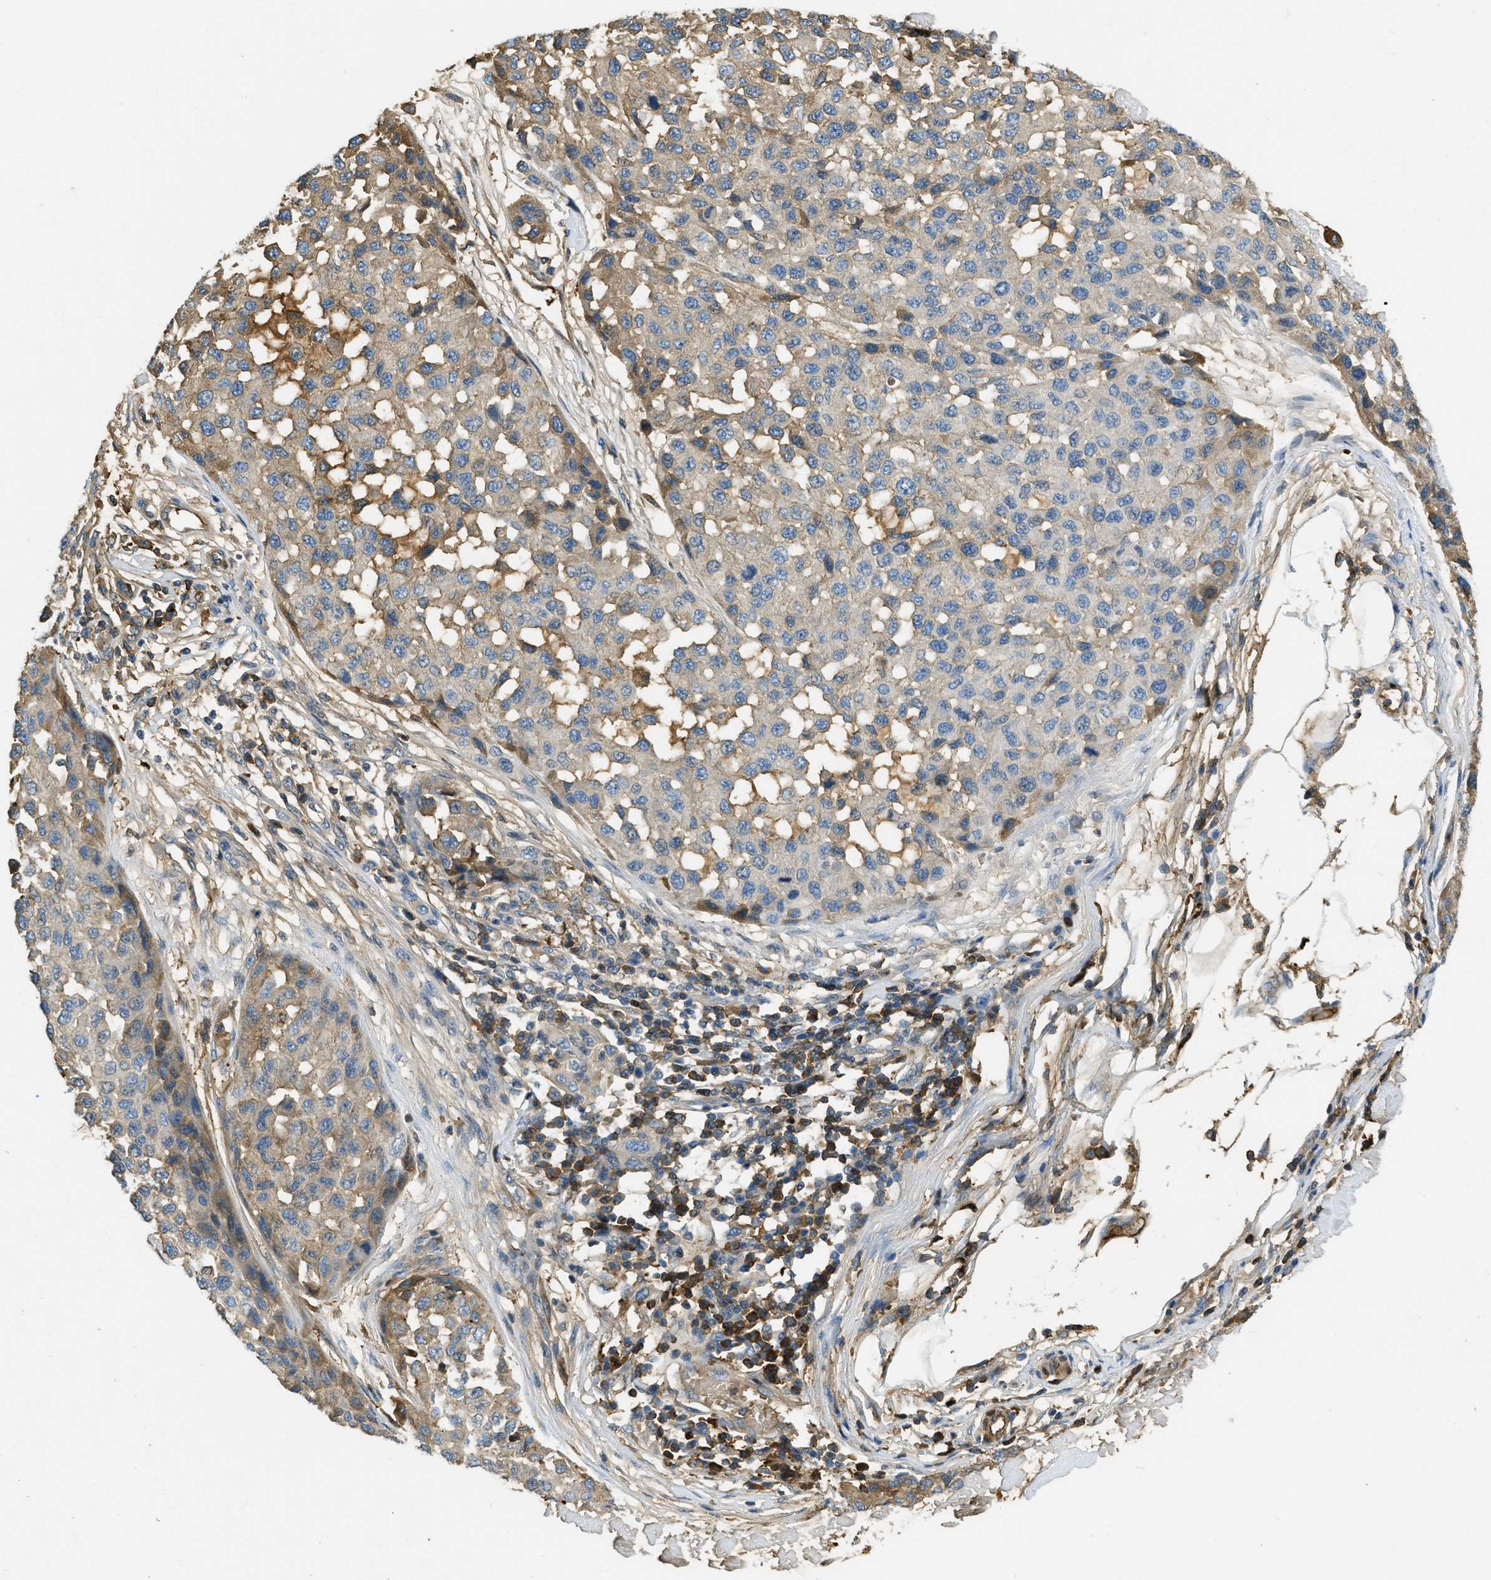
{"staining": {"intensity": "weak", "quantity": ">75%", "location": "cytoplasmic/membranous"}, "tissue": "melanoma", "cell_type": "Tumor cells", "image_type": "cancer", "snomed": [{"axis": "morphology", "description": "Normal tissue, NOS"}, {"axis": "morphology", "description": "Malignant melanoma, NOS"}, {"axis": "topography", "description": "Skin"}], "caption": "A high-resolution image shows immunohistochemistry (IHC) staining of melanoma, which demonstrates weak cytoplasmic/membranous expression in about >75% of tumor cells.", "gene": "PRTN3", "patient": {"sex": "male", "age": 62}}